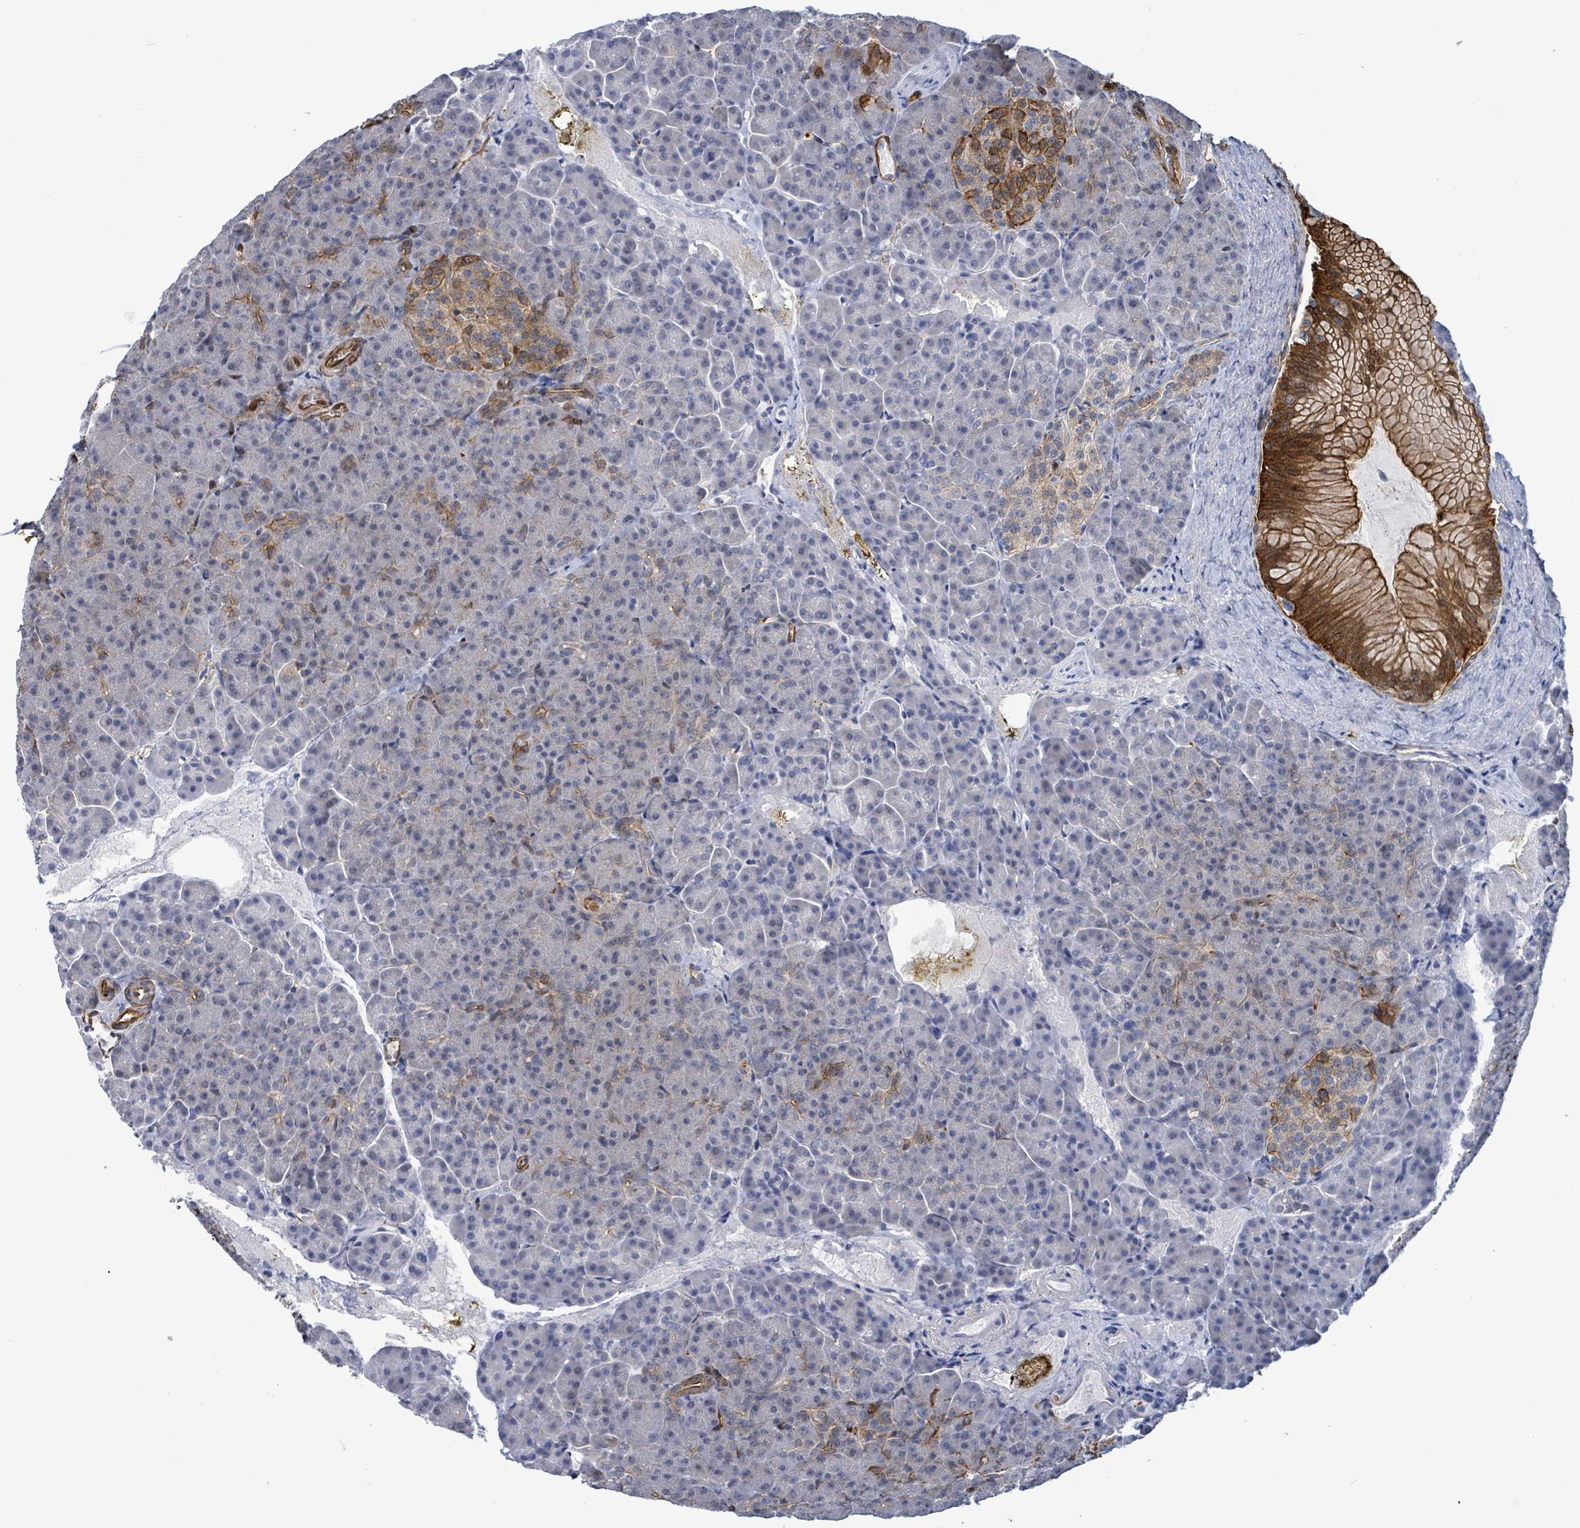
{"staining": {"intensity": "strong", "quantity": "<25%", "location": "cytoplasmic/membranous"}, "tissue": "pancreas", "cell_type": "Exocrine glandular cells", "image_type": "normal", "snomed": [{"axis": "morphology", "description": "Normal tissue, NOS"}, {"axis": "topography", "description": "Pancreas"}], "caption": "A brown stain labels strong cytoplasmic/membranous expression of a protein in exocrine glandular cells of benign human pancreas. (Brightfield microscopy of DAB IHC at high magnification).", "gene": "PRKRIP1", "patient": {"sex": "female", "age": 74}}